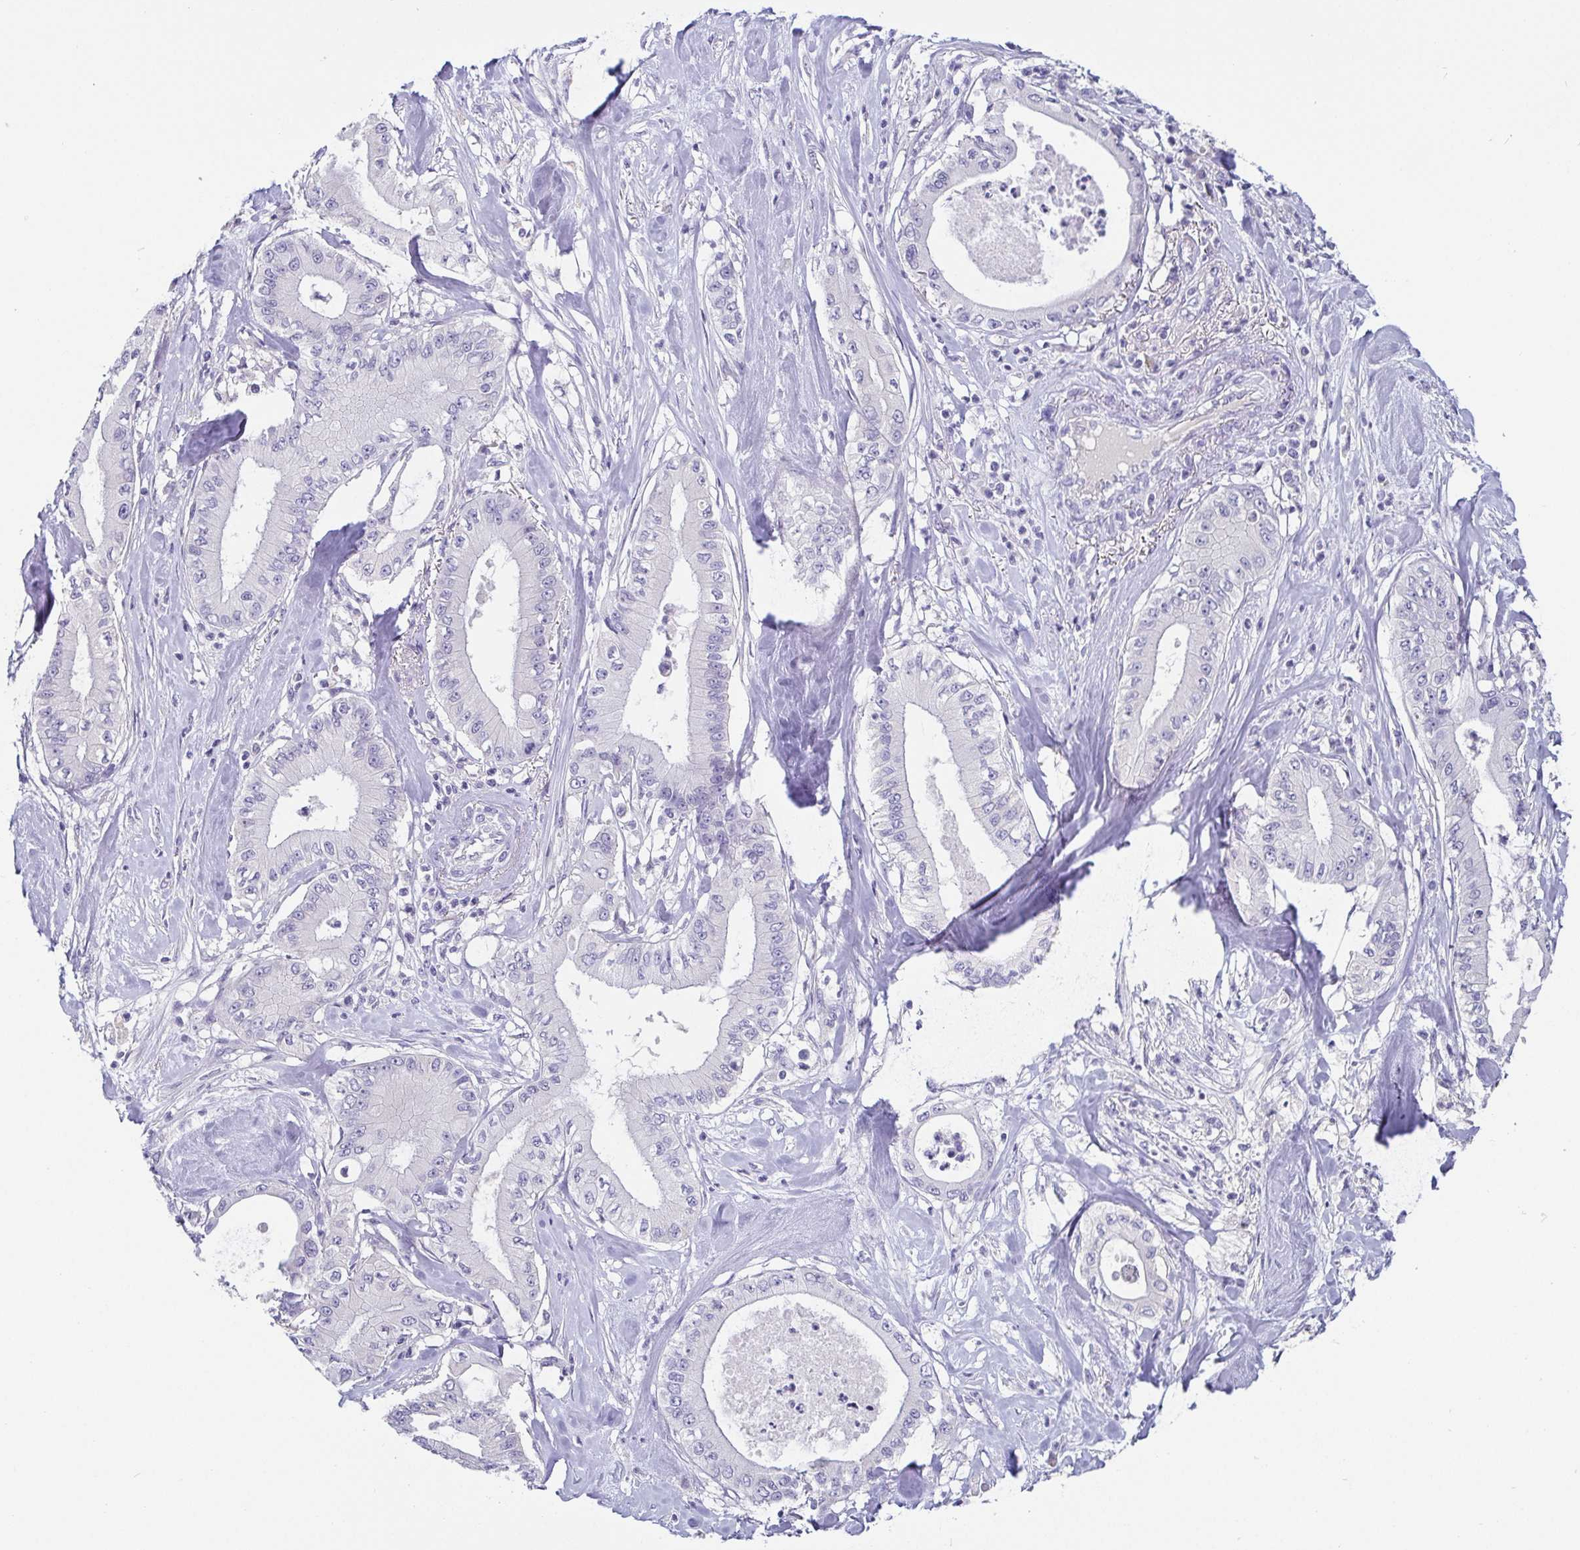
{"staining": {"intensity": "negative", "quantity": "none", "location": "none"}, "tissue": "pancreatic cancer", "cell_type": "Tumor cells", "image_type": "cancer", "snomed": [{"axis": "morphology", "description": "Adenocarcinoma, NOS"}, {"axis": "topography", "description": "Pancreas"}], "caption": "Pancreatic cancer was stained to show a protein in brown. There is no significant expression in tumor cells.", "gene": "ADAMTS6", "patient": {"sex": "male", "age": 71}}